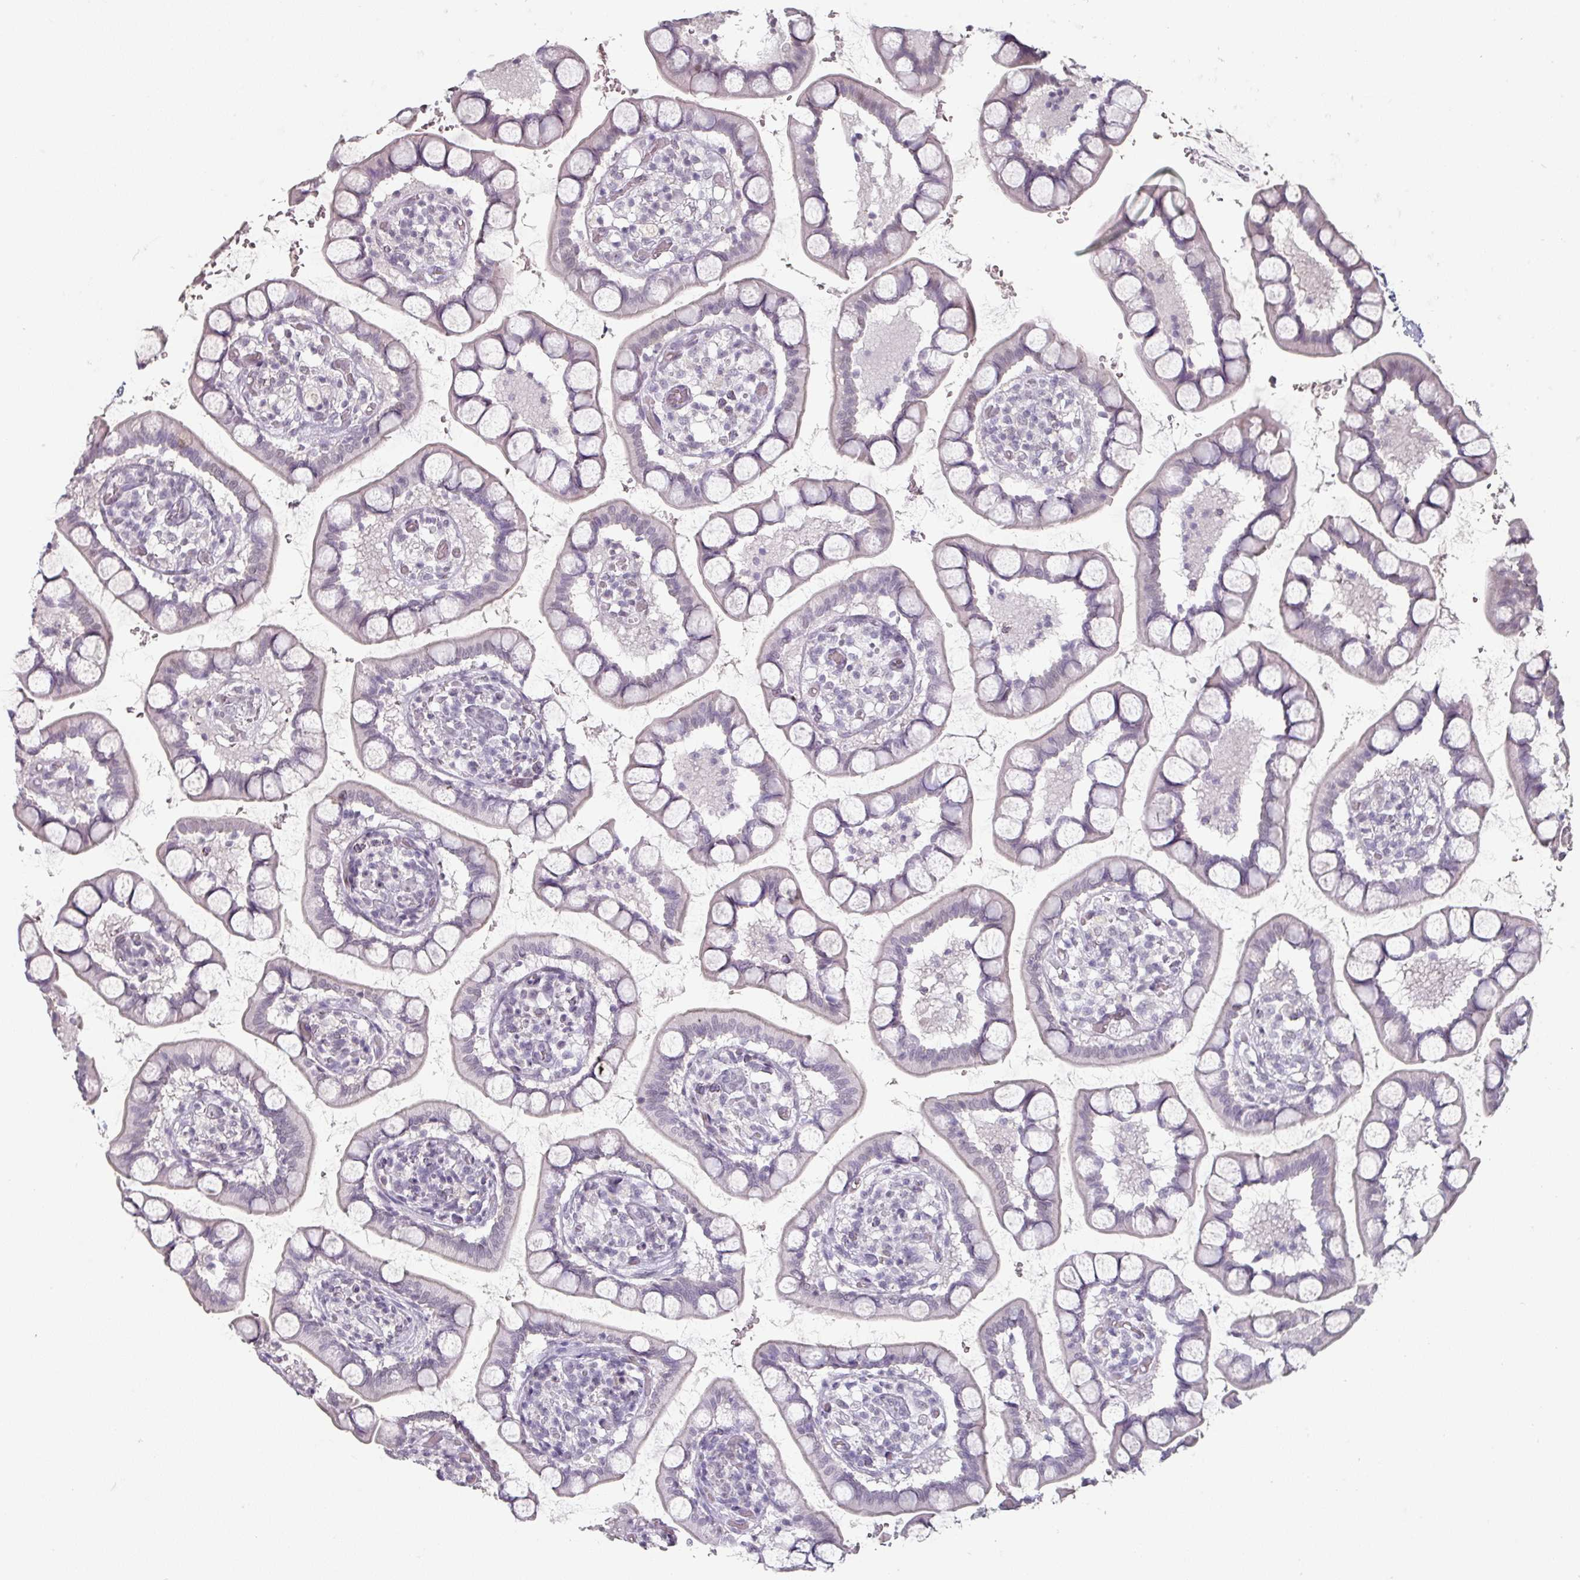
{"staining": {"intensity": "negative", "quantity": "none", "location": "none"}, "tissue": "small intestine", "cell_type": "Glandular cells", "image_type": "normal", "snomed": [{"axis": "morphology", "description": "Normal tissue, NOS"}, {"axis": "topography", "description": "Small intestine"}], "caption": "This is a image of immunohistochemistry (IHC) staining of unremarkable small intestine, which shows no positivity in glandular cells.", "gene": "SPRR1A", "patient": {"sex": "male", "age": 52}}